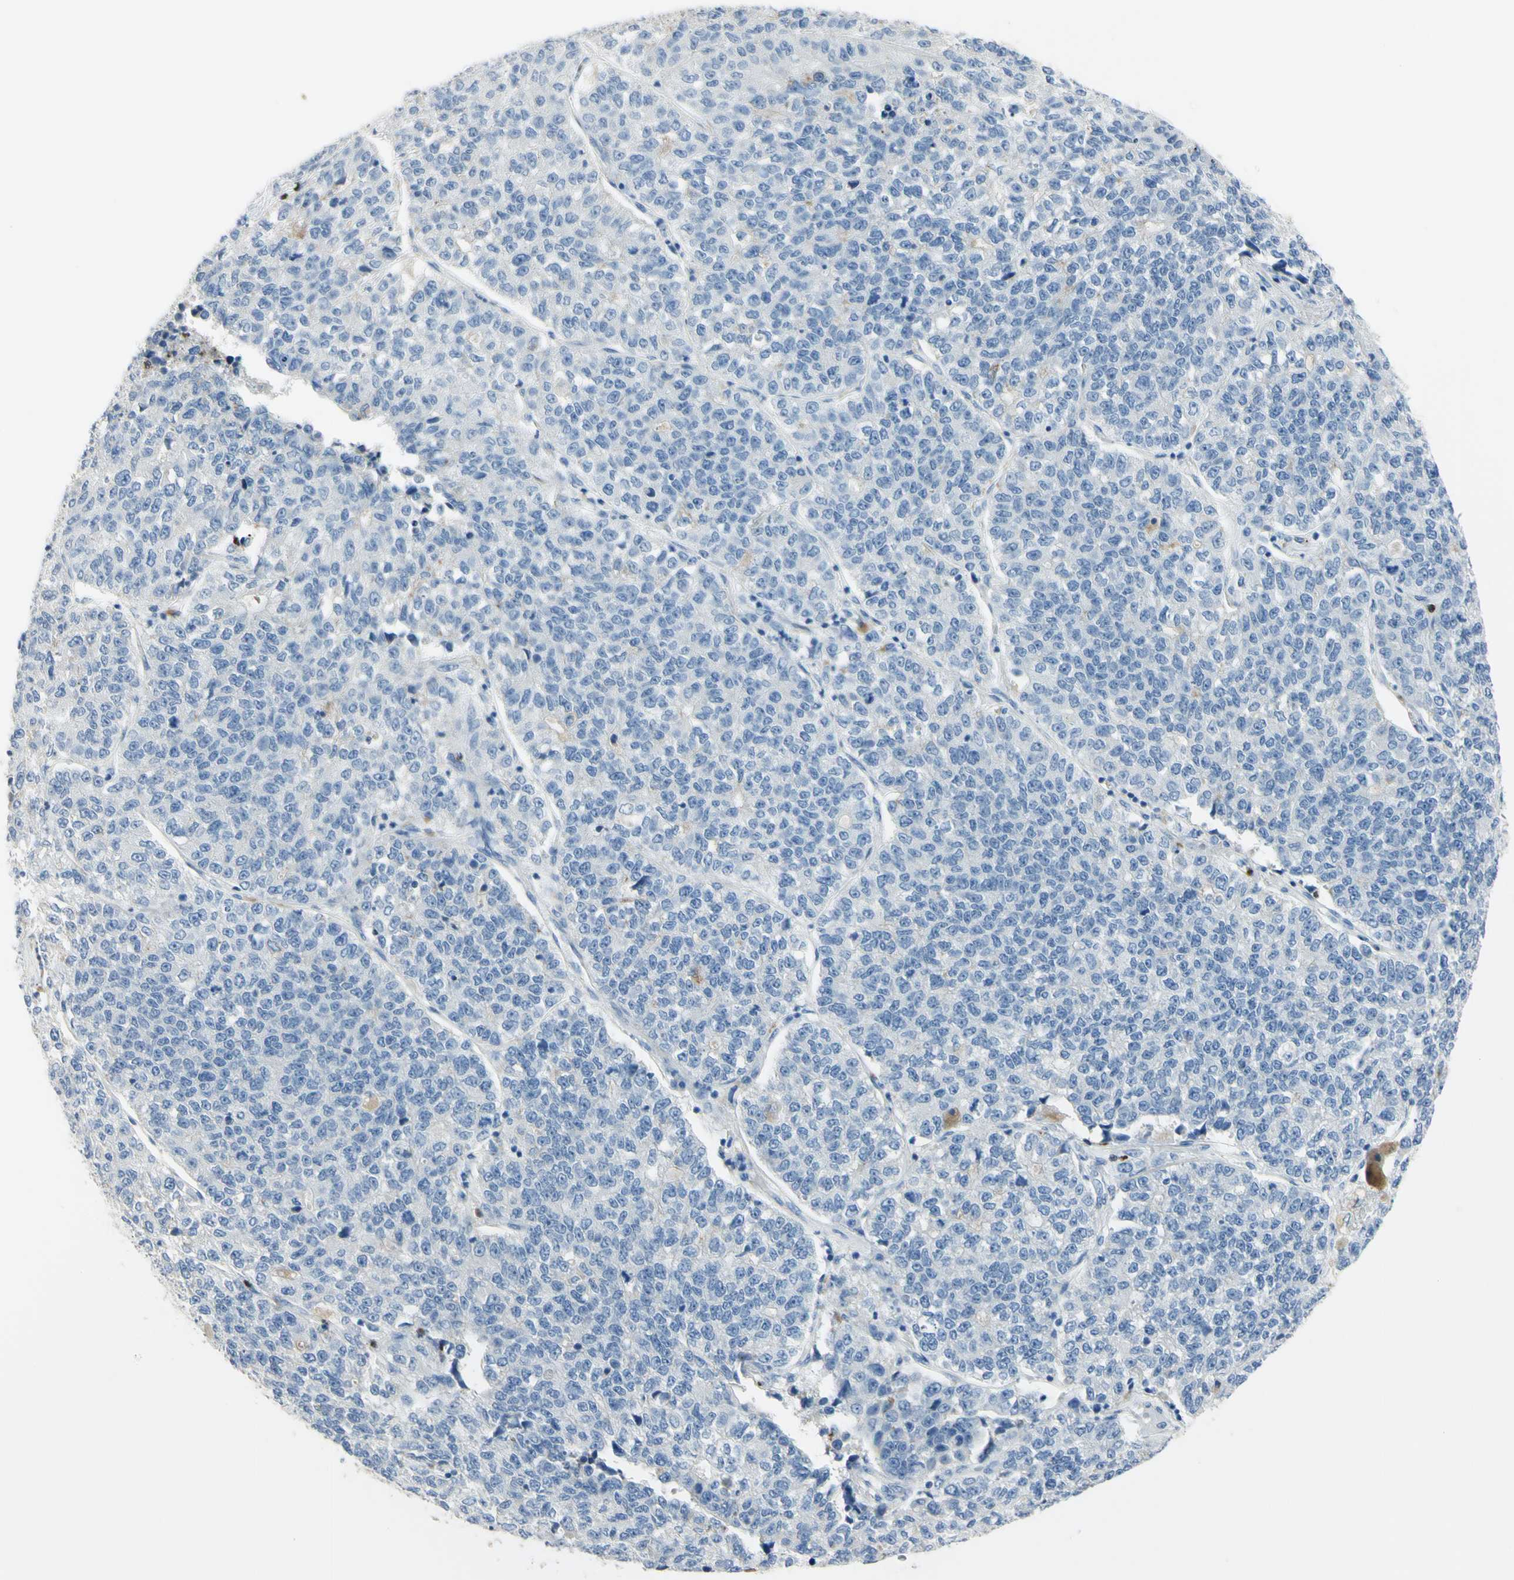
{"staining": {"intensity": "negative", "quantity": "none", "location": "none"}, "tissue": "lung cancer", "cell_type": "Tumor cells", "image_type": "cancer", "snomed": [{"axis": "morphology", "description": "Adenocarcinoma, NOS"}, {"axis": "topography", "description": "Lung"}], "caption": "Immunohistochemistry (IHC) of lung cancer demonstrates no positivity in tumor cells.", "gene": "ZNF557", "patient": {"sex": "male", "age": 49}}